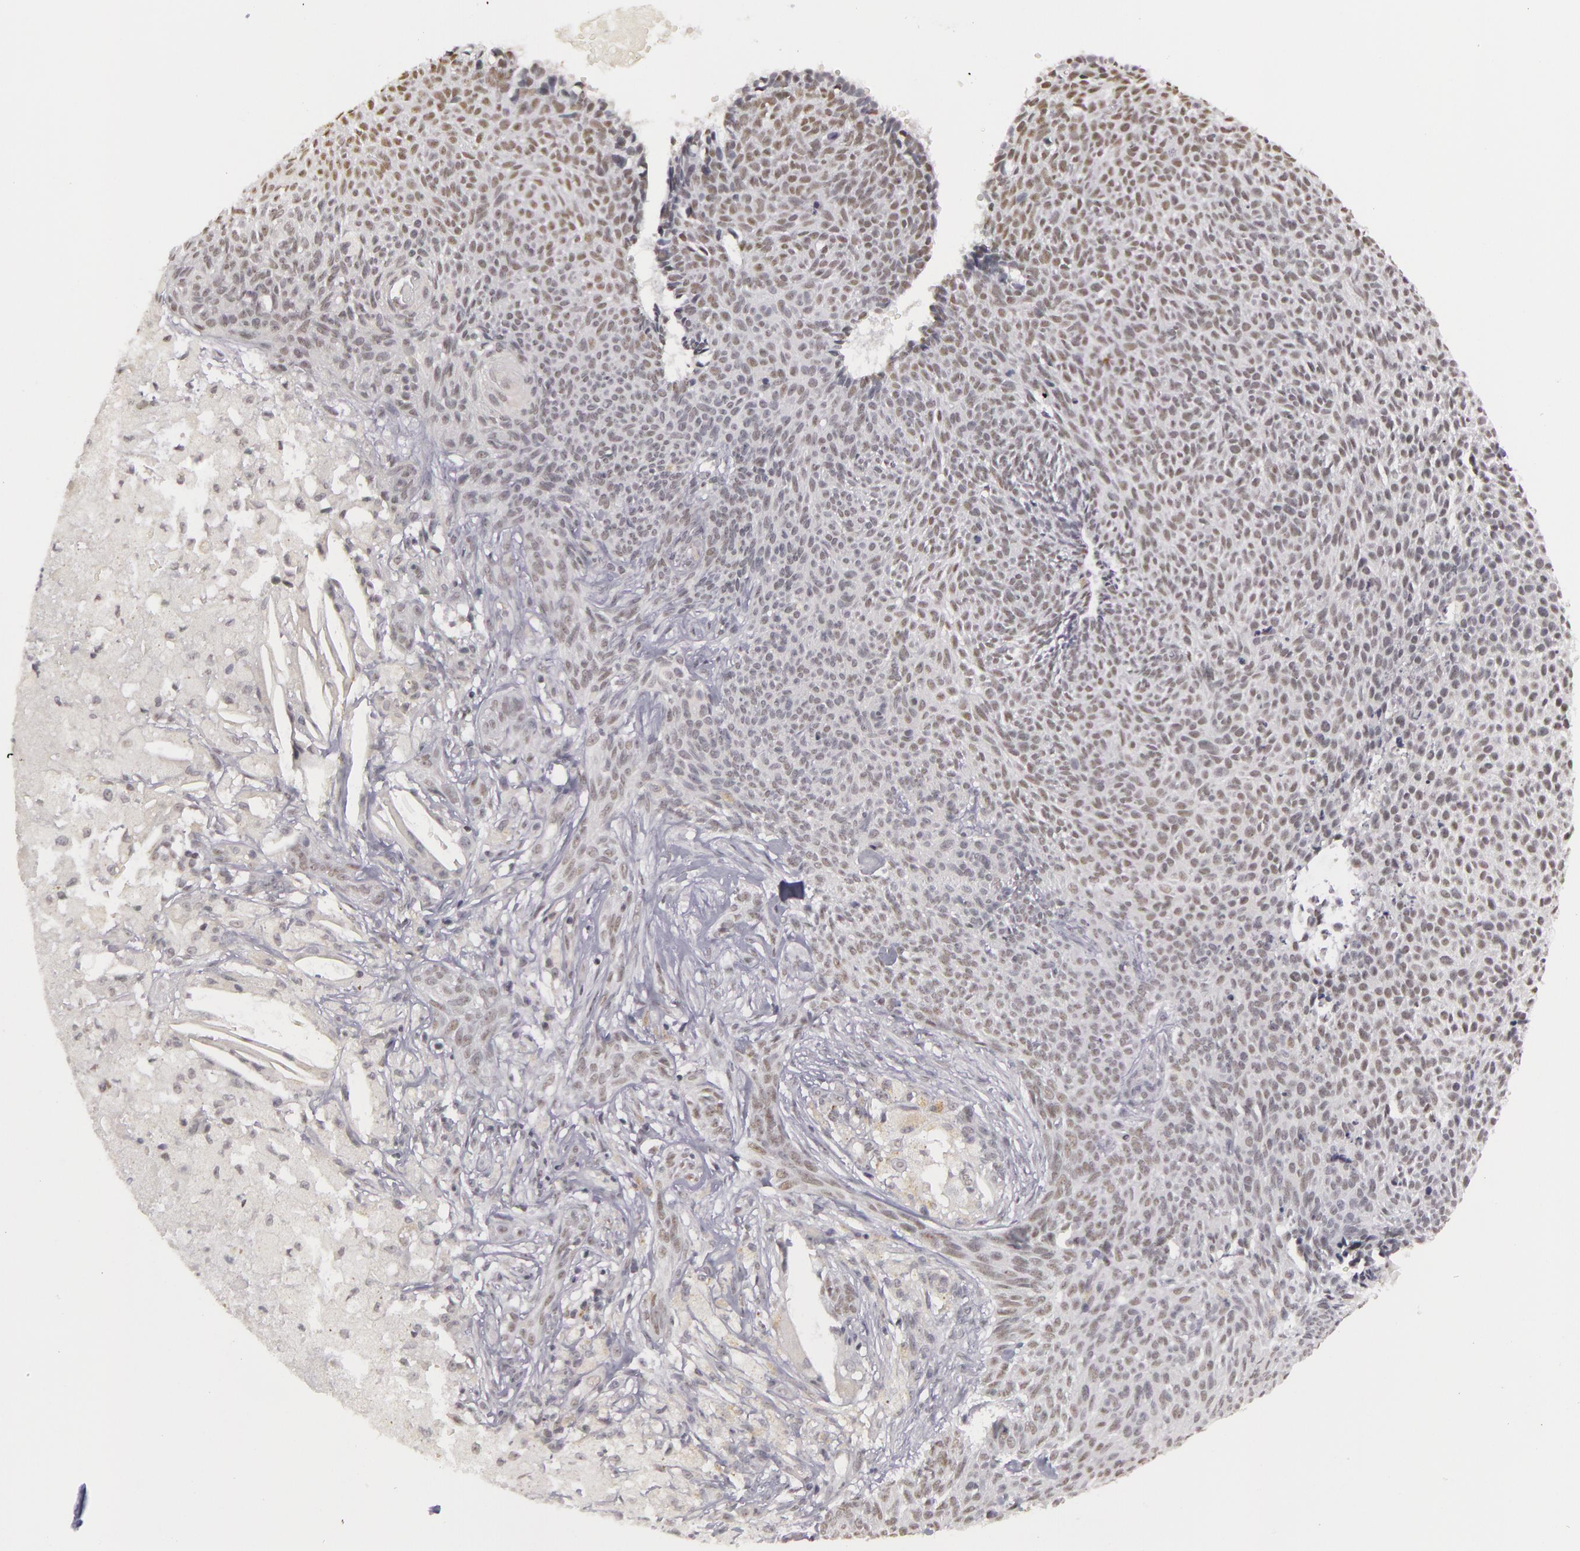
{"staining": {"intensity": "negative", "quantity": "none", "location": "none"}, "tissue": "skin cancer", "cell_type": "Tumor cells", "image_type": "cancer", "snomed": [{"axis": "morphology", "description": "Basal cell carcinoma"}, {"axis": "topography", "description": "Skin"}], "caption": "A micrograph of human skin cancer (basal cell carcinoma) is negative for staining in tumor cells.", "gene": "RRP7A", "patient": {"sex": "male", "age": 84}}